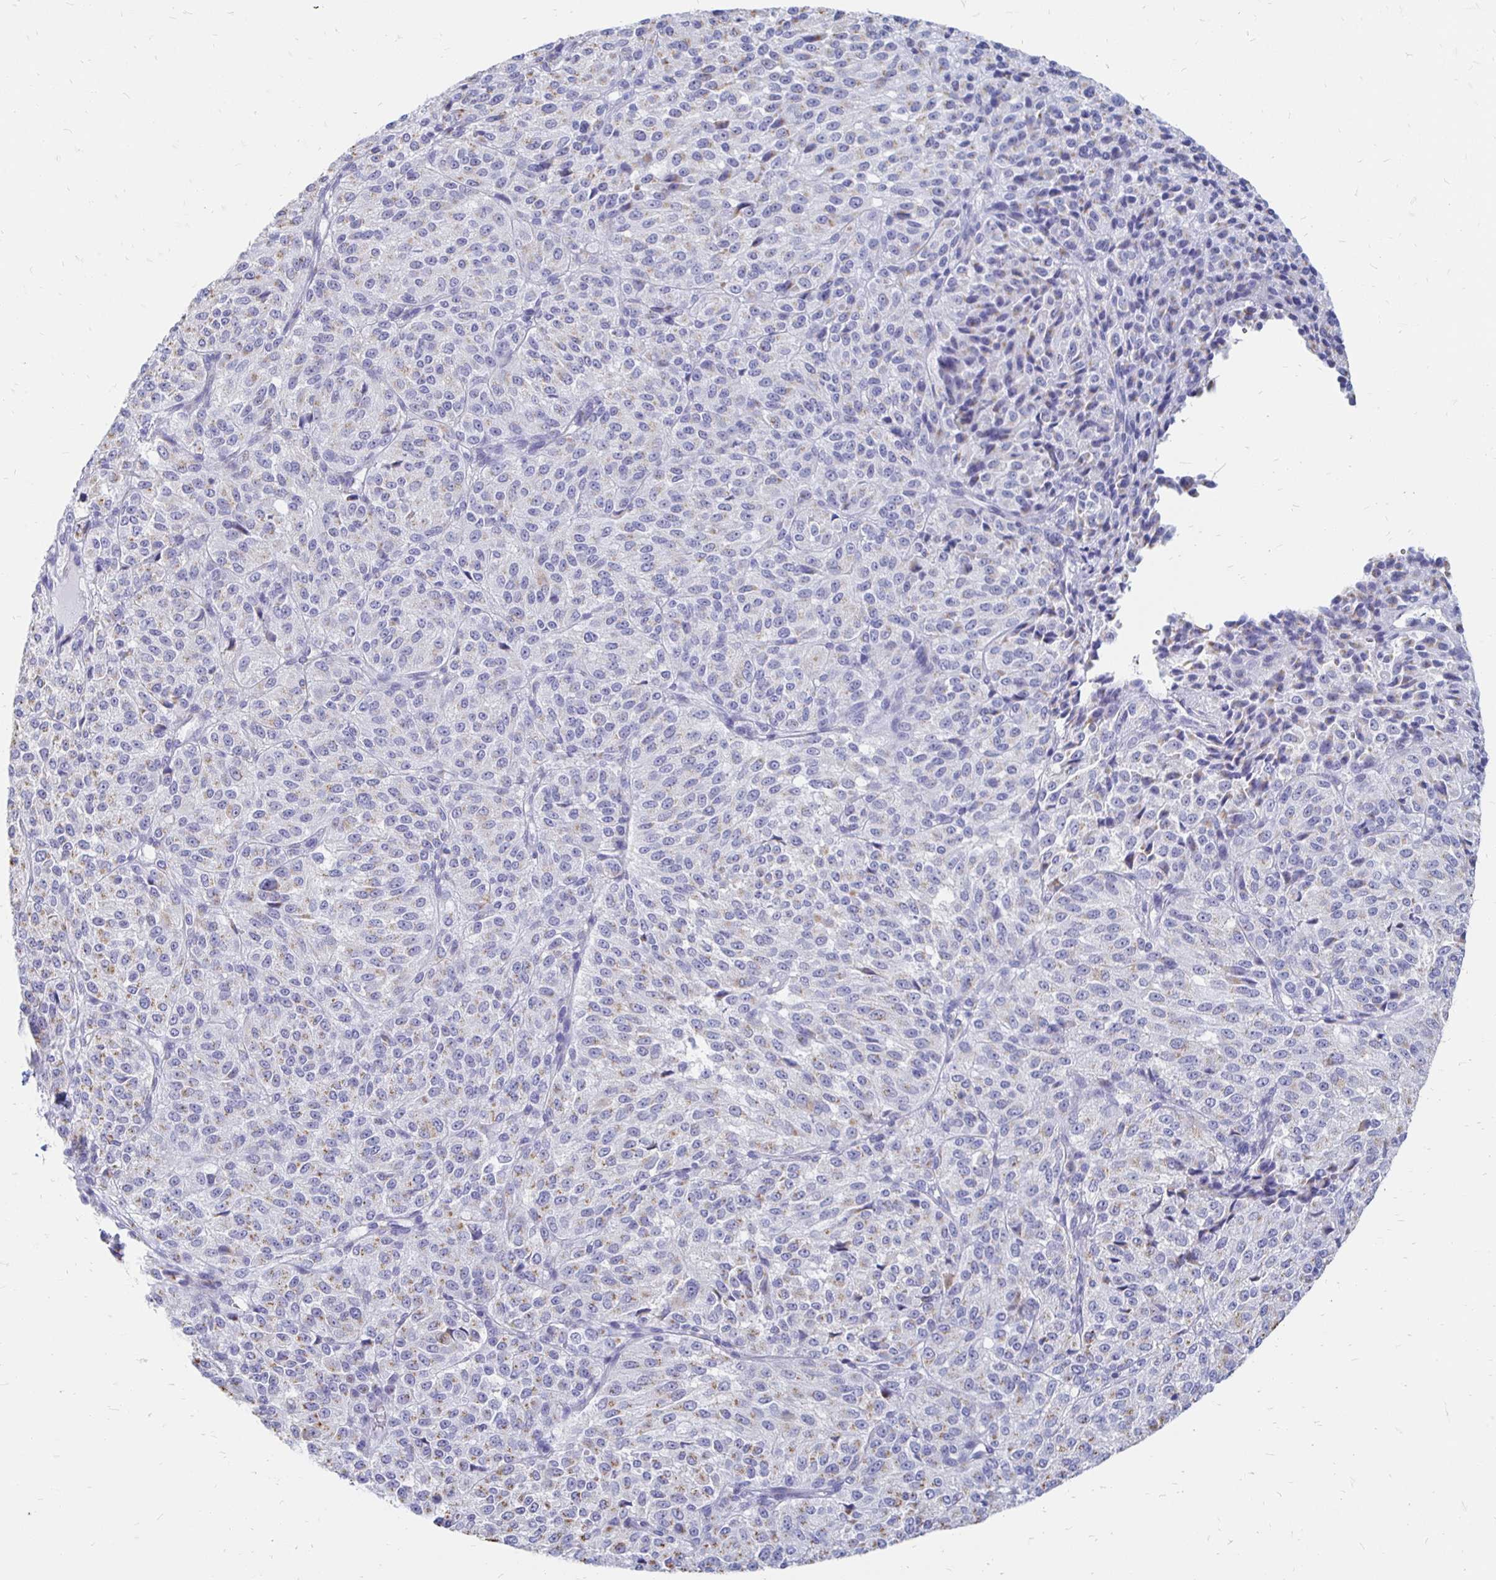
{"staining": {"intensity": "weak", "quantity": "25%-75%", "location": "cytoplasmic/membranous"}, "tissue": "melanoma", "cell_type": "Tumor cells", "image_type": "cancer", "snomed": [{"axis": "morphology", "description": "Malignant melanoma, Metastatic site"}, {"axis": "topography", "description": "Brain"}], "caption": "Immunohistochemistry (IHC) of melanoma exhibits low levels of weak cytoplasmic/membranous staining in about 25%-75% of tumor cells. The staining was performed using DAB (3,3'-diaminobenzidine), with brown indicating positive protein expression. Nuclei are stained blue with hematoxylin.", "gene": "PAGE4", "patient": {"sex": "female", "age": 56}}